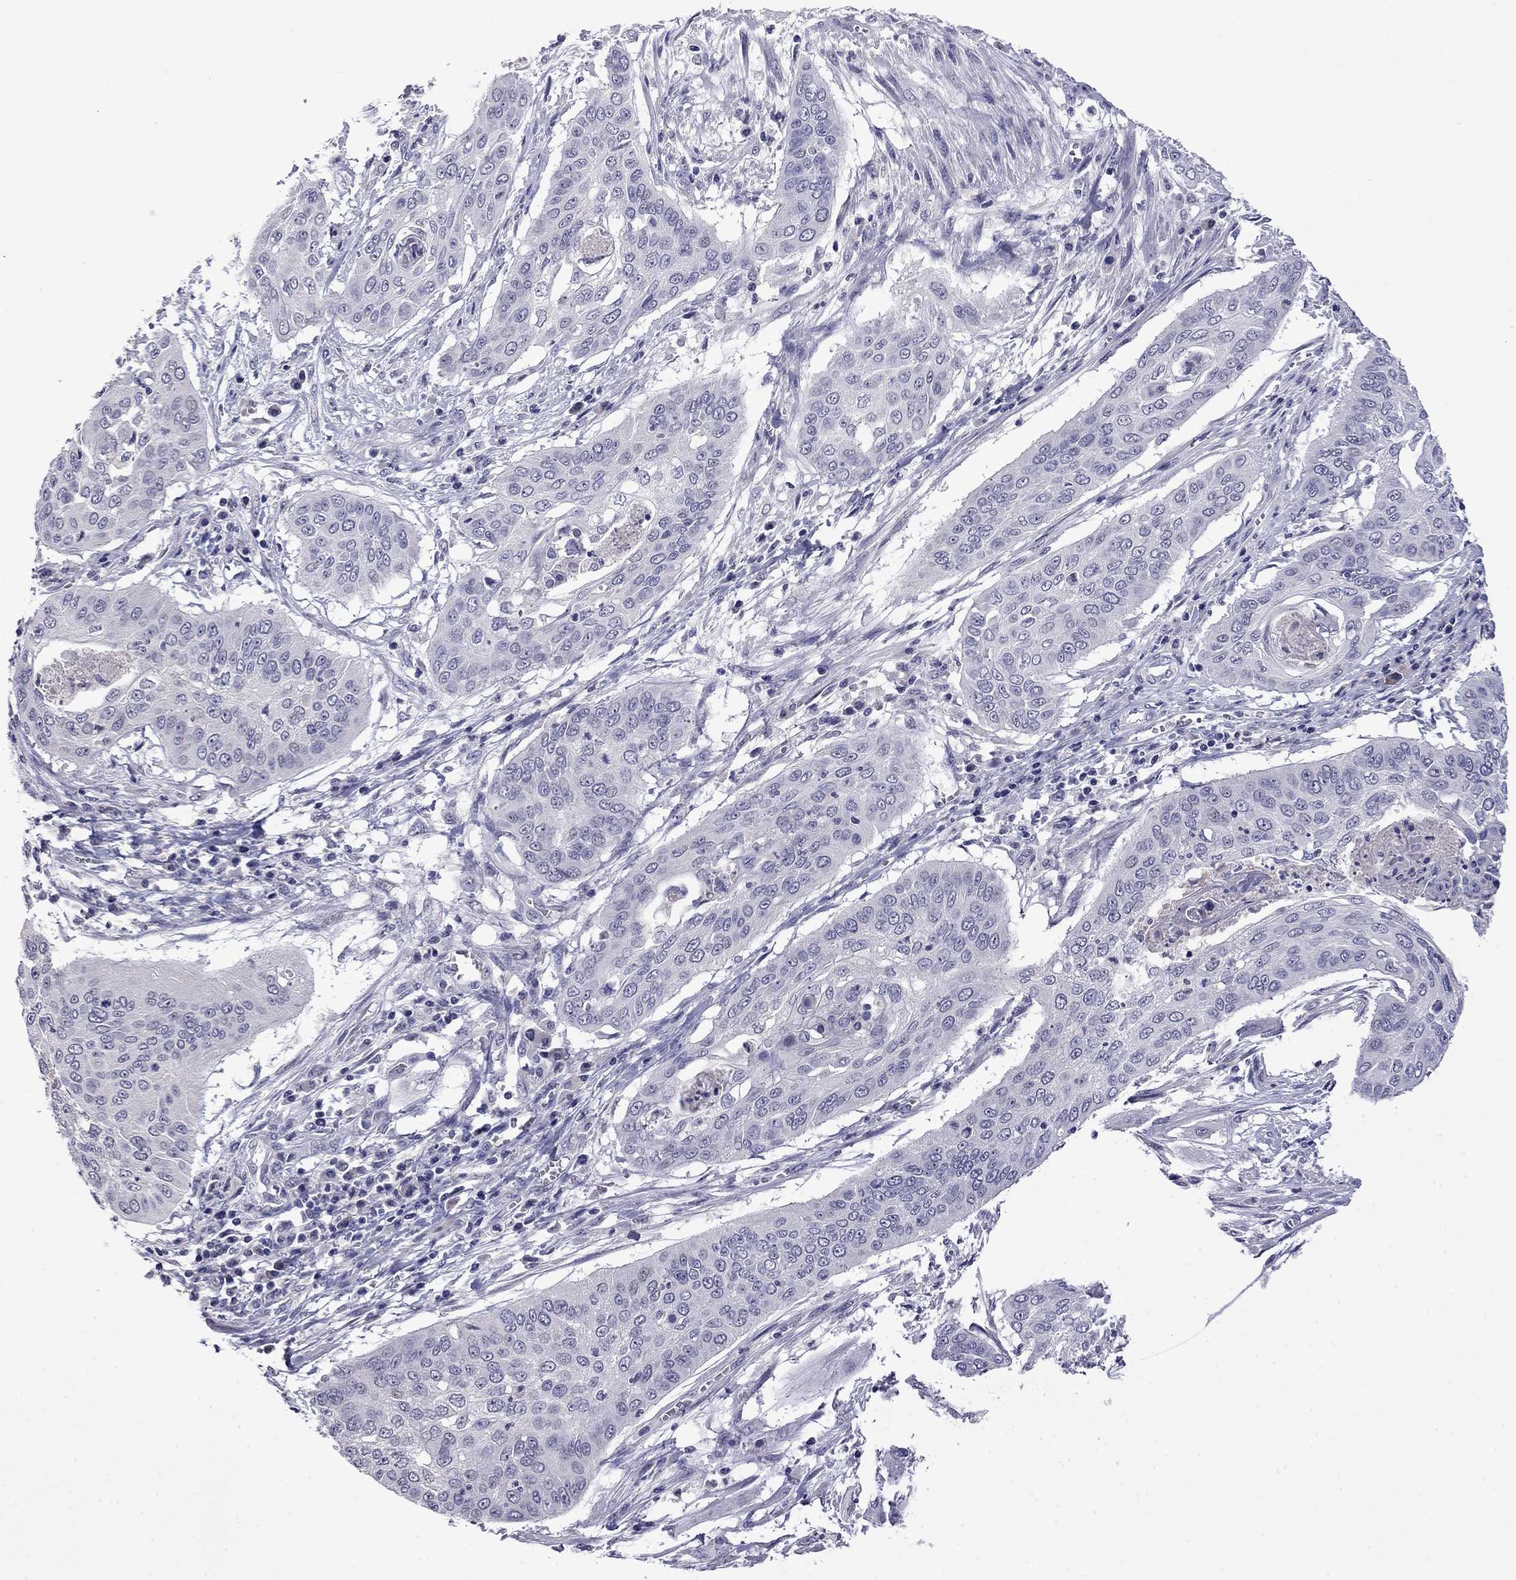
{"staining": {"intensity": "negative", "quantity": "none", "location": "none"}, "tissue": "cervical cancer", "cell_type": "Tumor cells", "image_type": "cancer", "snomed": [{"axis": "morphology", "description": "Squamous cell carcinoma, NOS"}, {"axis": "topography", "description": "Cervix"}], "caption": "The image exhibits no significant expression in tumor cells of squamous cell carcinoma (cervical). (DAB IHC, high magnification).", "gene": "STAR", "patient": {"sex": "female", "age": 39}}